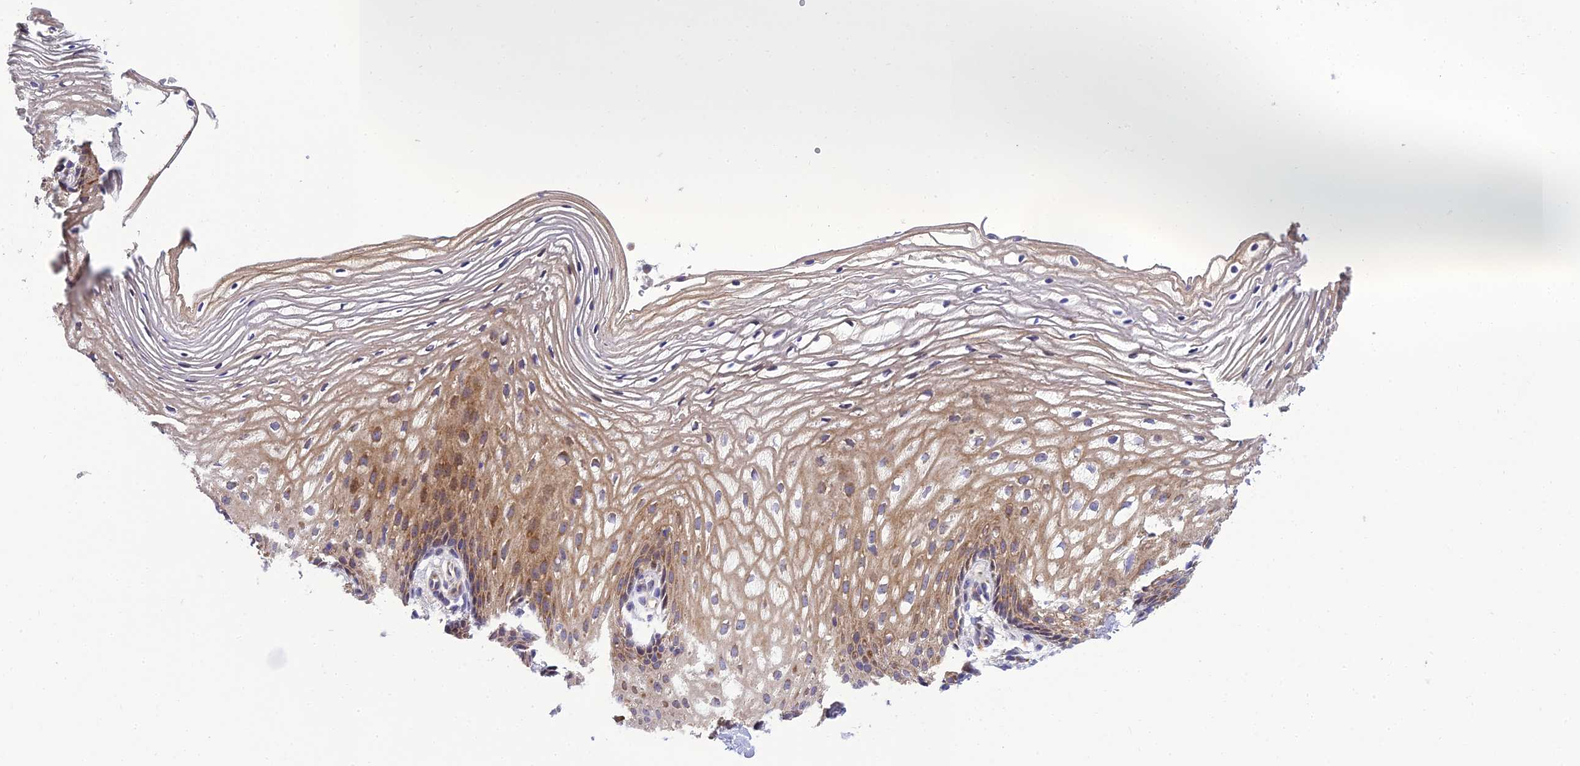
{"staining": {"intensity": "moderate", "quantity": "25%-75%", "location": "cytoplasmic/membranous"}, "tissue": "vagina", "cell_type": "Squamous epithelial cells", "image_type": "normal", "snomed": [{"axis": "morphology", "description": "Normal tissue, NOS"}, {"axis": "topography", "description": "Vagina"}], "caption": "Protein expression by immunohistochemistry (IHC) reveals moderate cytoplasmic/membranous positivity in approximately 25%-75% of squamous epithelial cells in normal vagina.", "gene": "CLCN7", "patient": {"sex": "female", "age": 60}}